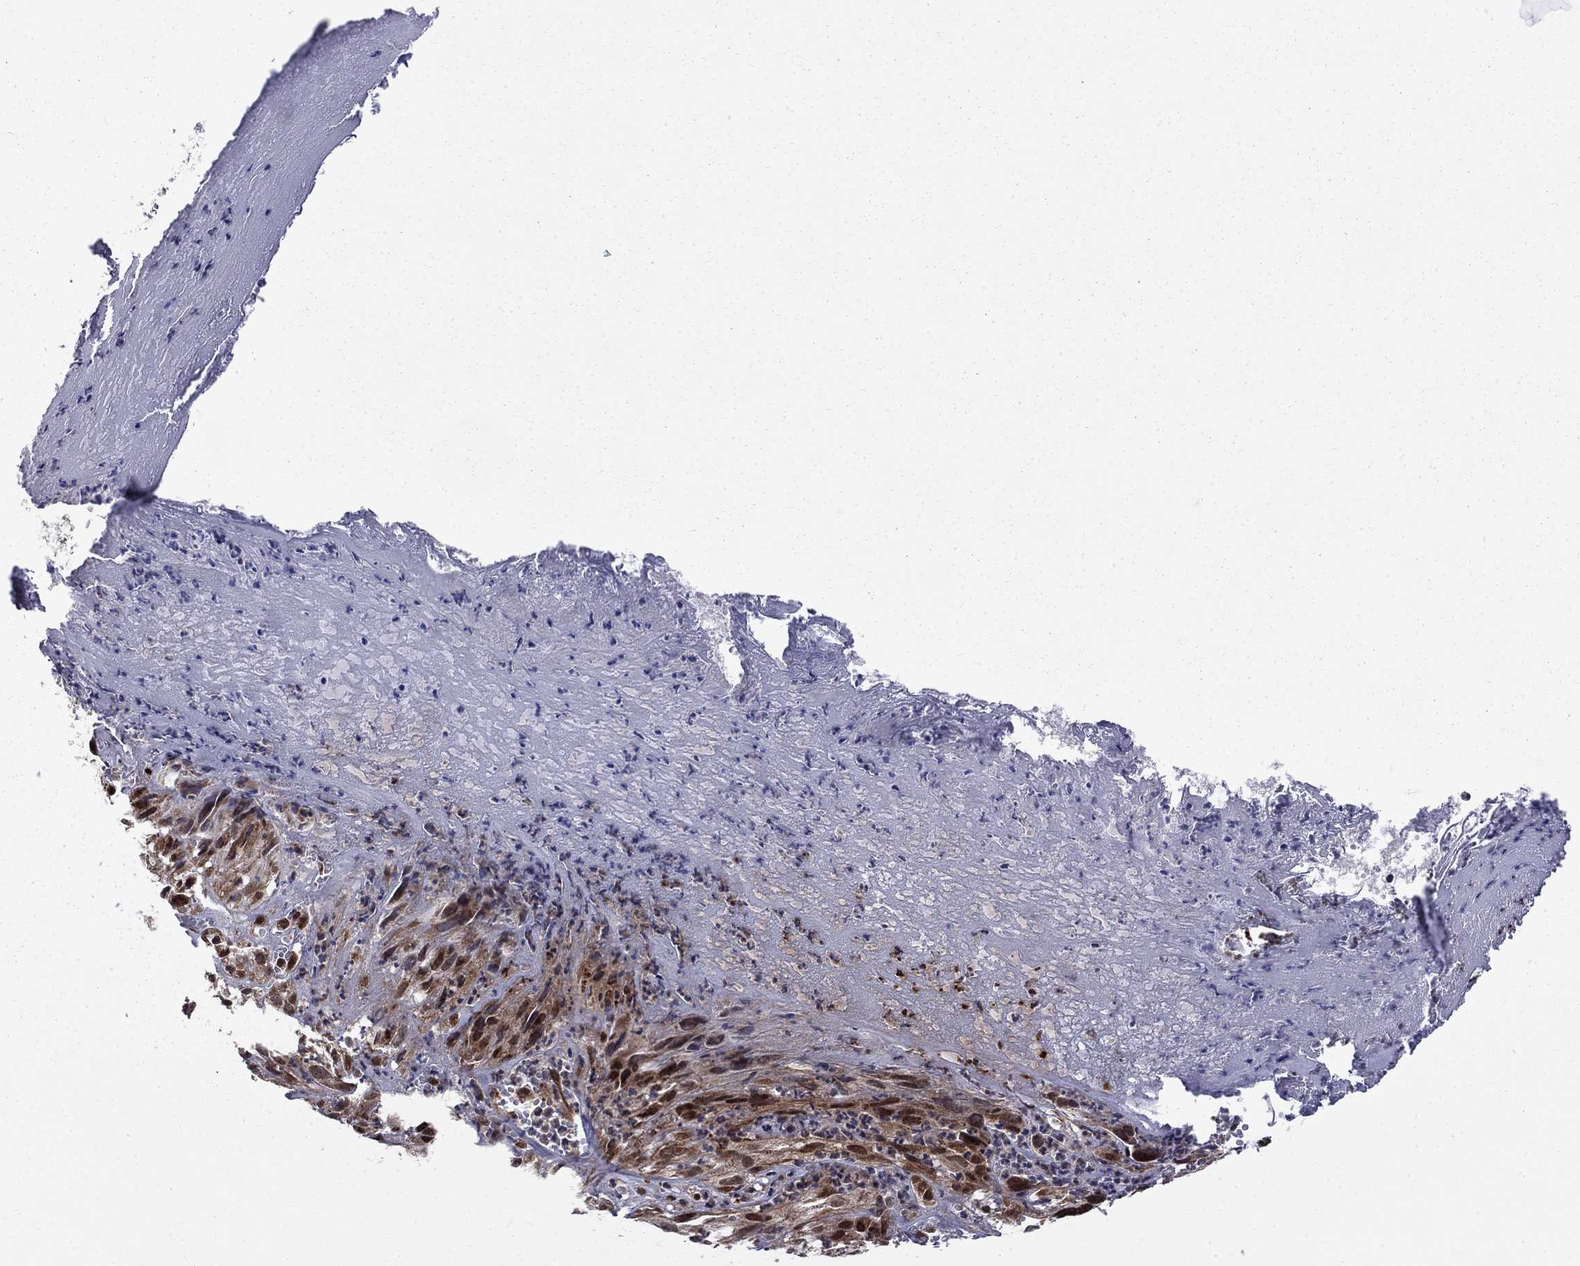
{"staining": {"intensity": "strong", "quantity": "<25%", "location": "nuclear"}, "tissue": "melanoma", "cell_type": "Tumor cells", "image_type": "cancer", "snomed": [{"axis": "morphology", "description": "Malignant melanoma, NOS"}, {"axis": "topography", "description": "Skin"}], "caption": "This is a histology image of IHC staining of malignant melanoma, which shows strong positivity in the nuclear of tumor cells.", "gene": "KPNA3", "patient": {"sex": "male", "age": 51}}